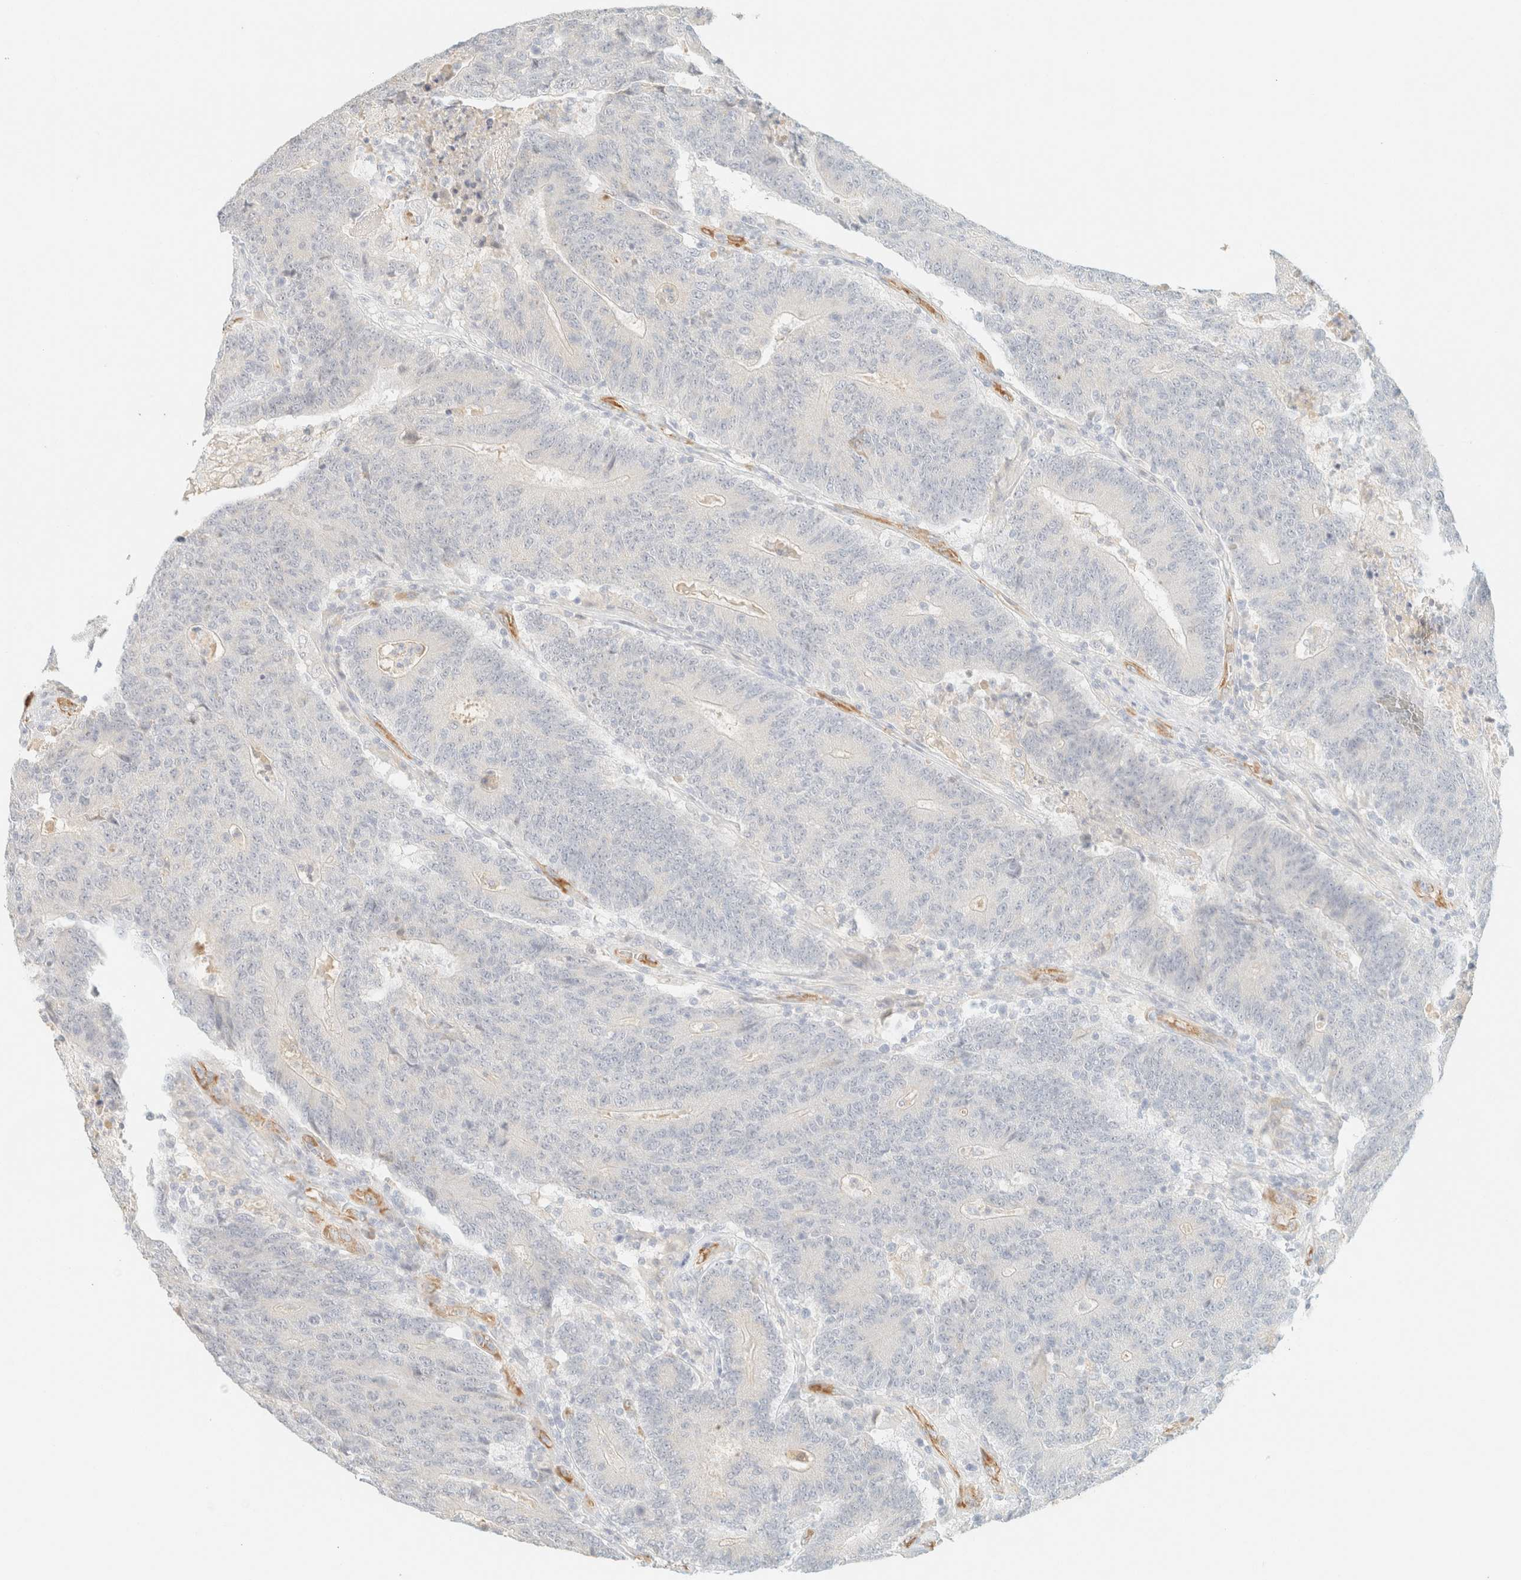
{"staining": {"intensity": "negative", "quantity": "none", "location": "none"}, "tissue": "colorectal cancer", "cell_type": "Tumor cells", "image_type": "cancer", "snomed": [{"axis": "morphology", "description": "Normal tissue, NOS"}, {"axis": "morphology", "description": "Adenocarcinoma, NOS"}, {"axis": "topography", "description": "Colon"}], "caption": "Immunohistochemistry (IHC) of human adenocarcinoma (colorectal) reveals no expression in tumor cells.", "gene": "SPARCL1", "patient": {"sex": "female", "age": 75}}